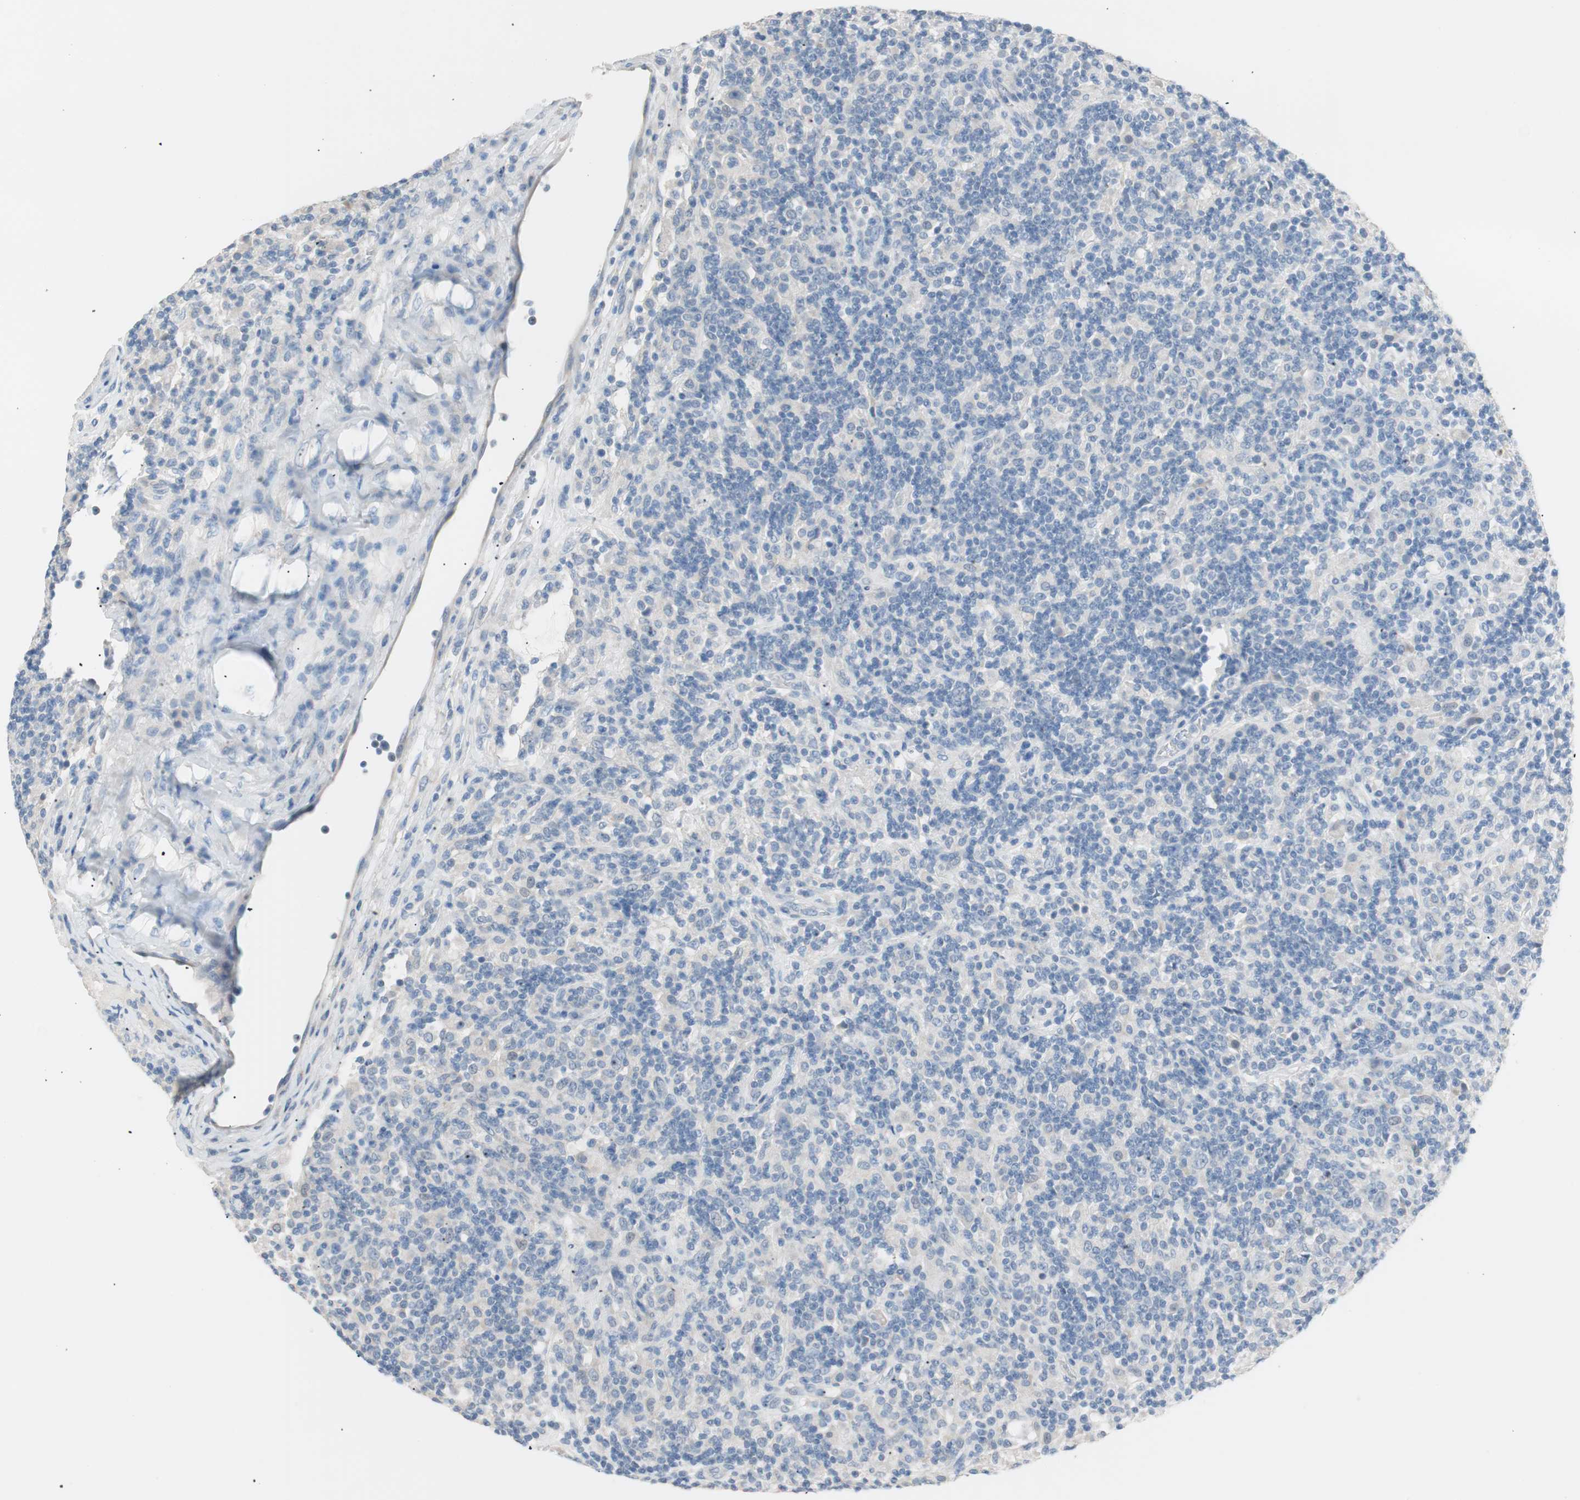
{"staining": {"intensity": "negative", "quantity": "none", "location": "none"}, "tissue": "lymphoma", "cell_type": "Tumor cells", "image_type": "cancer", "snomed": [{"axis": "morphology", "description": "Hodgkin's disease, NOS"}, {"axis": "topography", "description": "Lymph node"}], "caption": "A high-resolution micrograph shows IHC staining of lymphoma, which displays no significant expression in tumor cells.", "gene": "VIL1", "patient": {"sex": "male", "age": 70}}